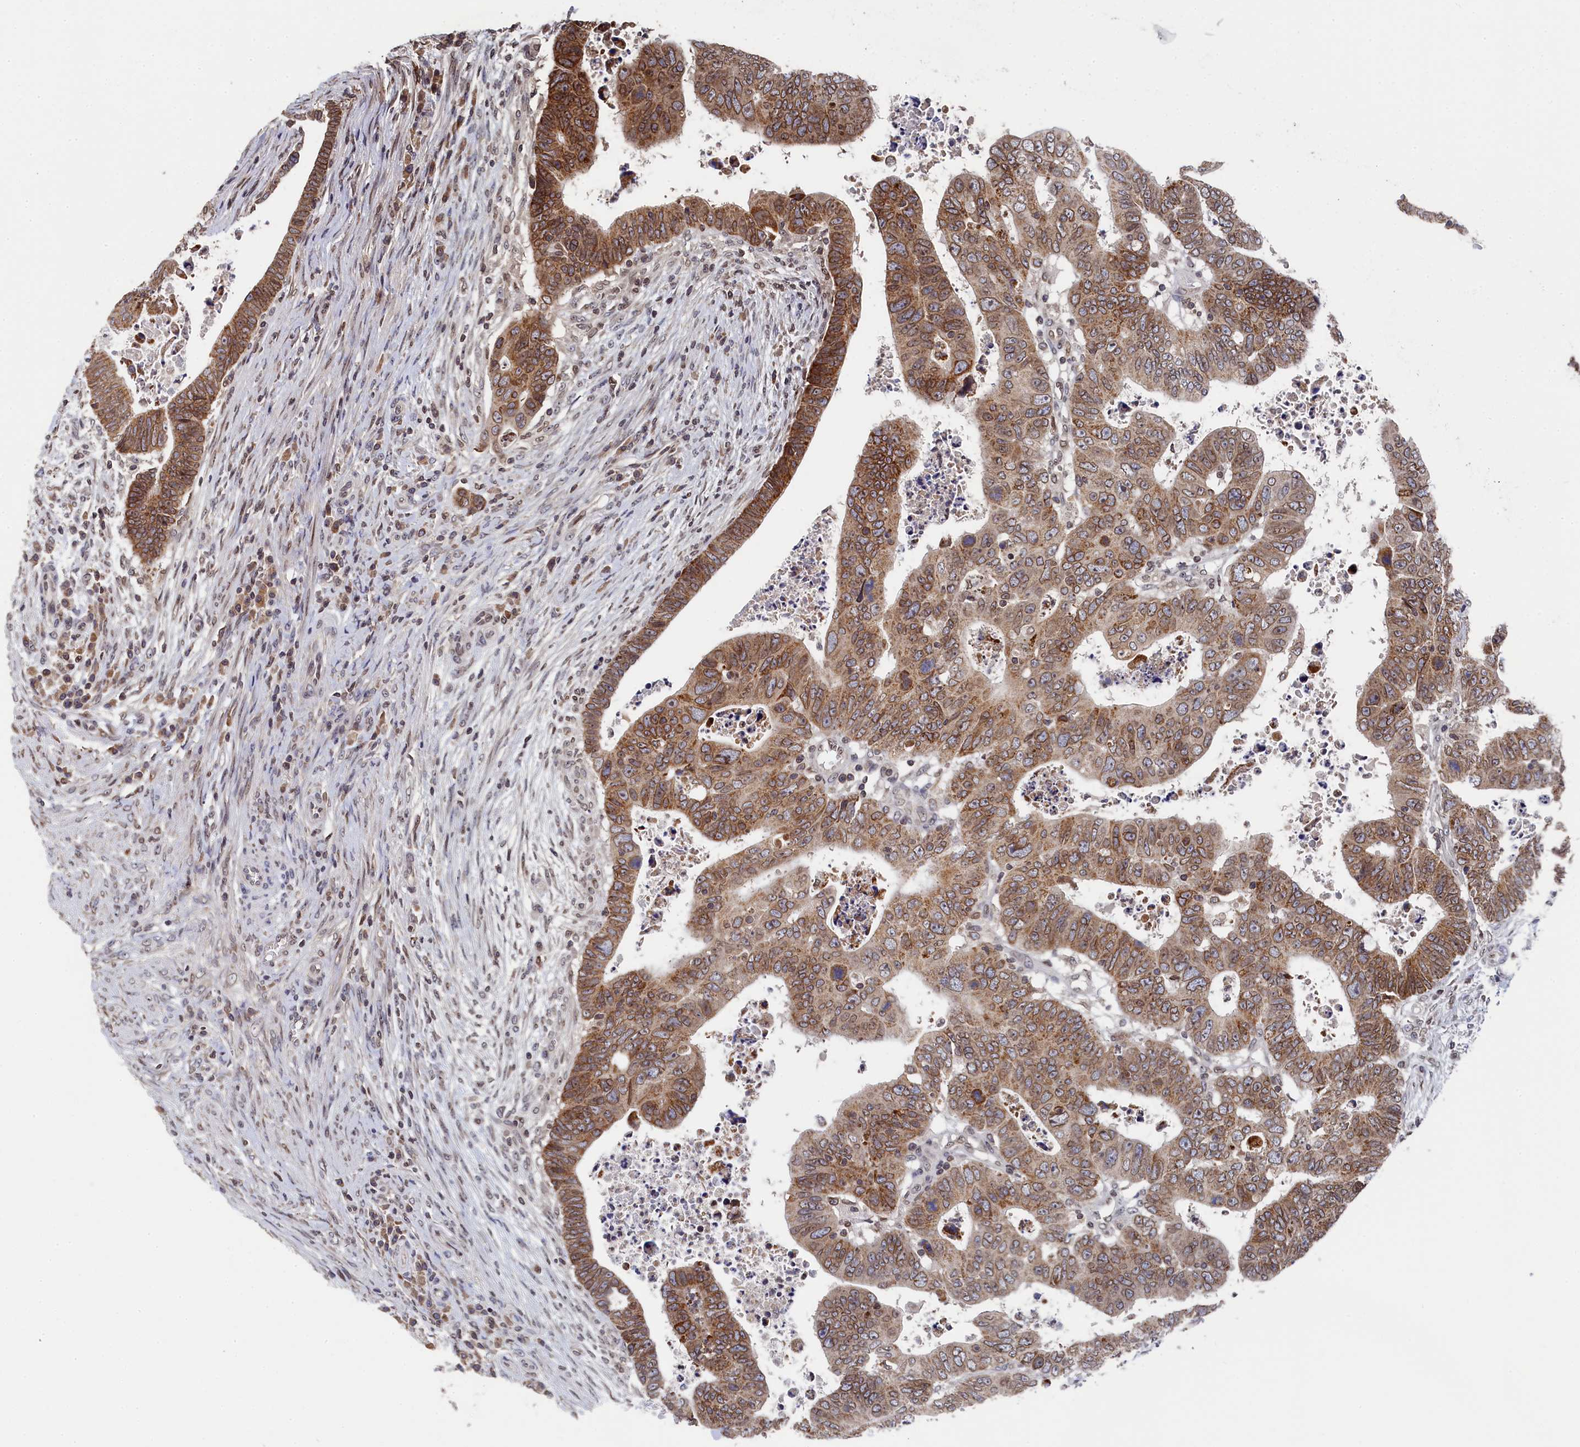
{"staining": {"intensity": "moderate", "quantity": ">75%", "location": "cytoplasmic/membranous,nuclear"}, "tissue": "colorectal cancer", "cell_type": "Tumor cells", "image_type": "cancer", "snomed": [{"axis": "morphology", "description": "Normal tissue, NOS"}, {"axis": "morphology", "description": "Adenocarcinoma, NOS"}, {"axis": "topography", "description": "Rectum"}], "caption": "Human colorectal cancer stained for a protein (brown) demonstrates moderate cytoplasmic/membranous and nuclear positive positivity in approximately >75% of tumor cells.", "gene": "ANKEF1", "patient": {"sex": "female", "age": 65}}